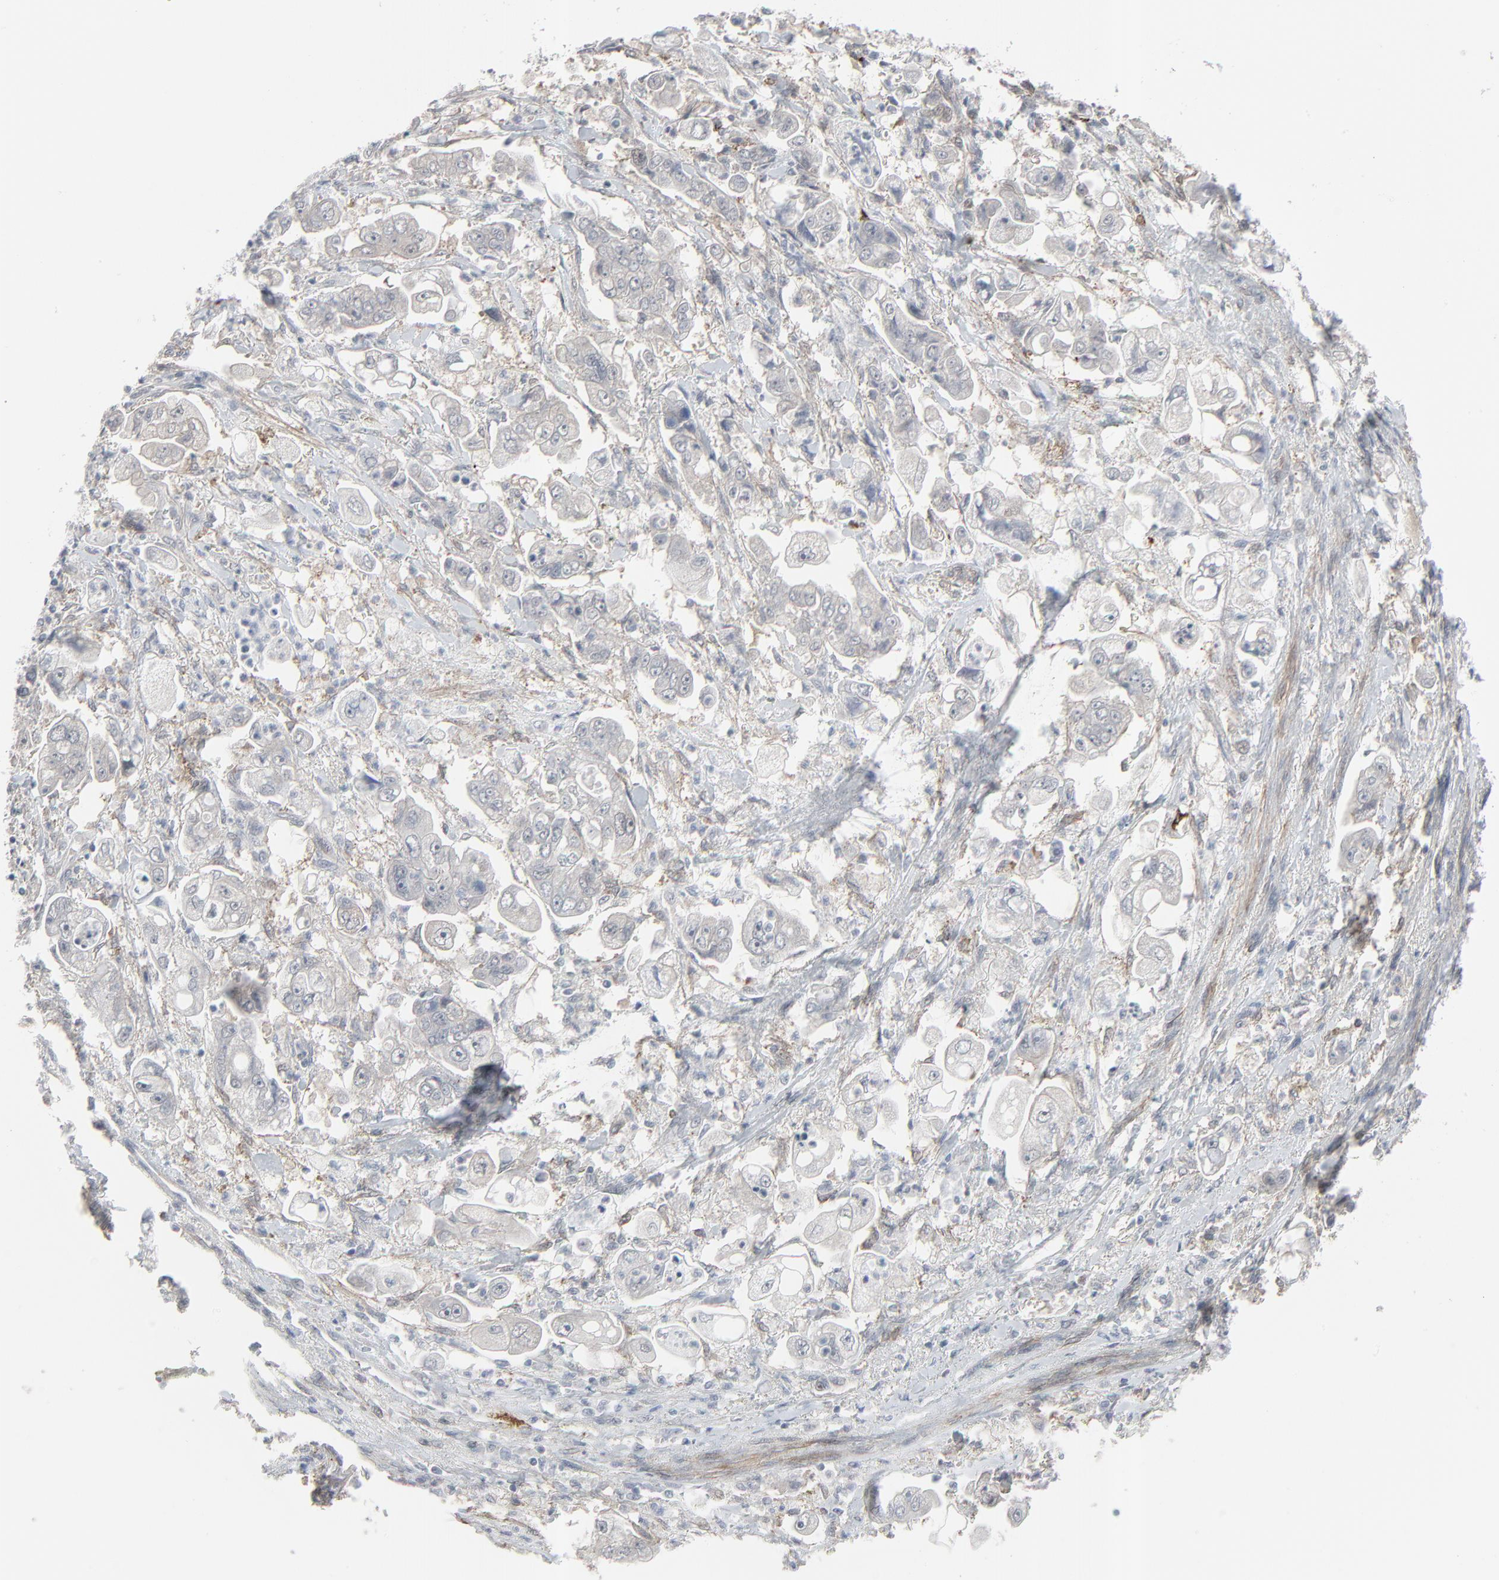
{"staining": {"intensity": "negative", "quantity": "none", "location": "none"}, "tissue": "stomach cancer", "cell_type": "Tumor cells", "image_type": "cancer", "snomed": [{"axis": "morphology", "description": "Adenocarcinoma, NOS"}, {"axis": "topography", "description": "Stomach"}], "caption": "Tumor cells show no significant positivity in stomach cancer.", "gene": "NEUROD1", "patient": {"sex": "male", "age": 62}}